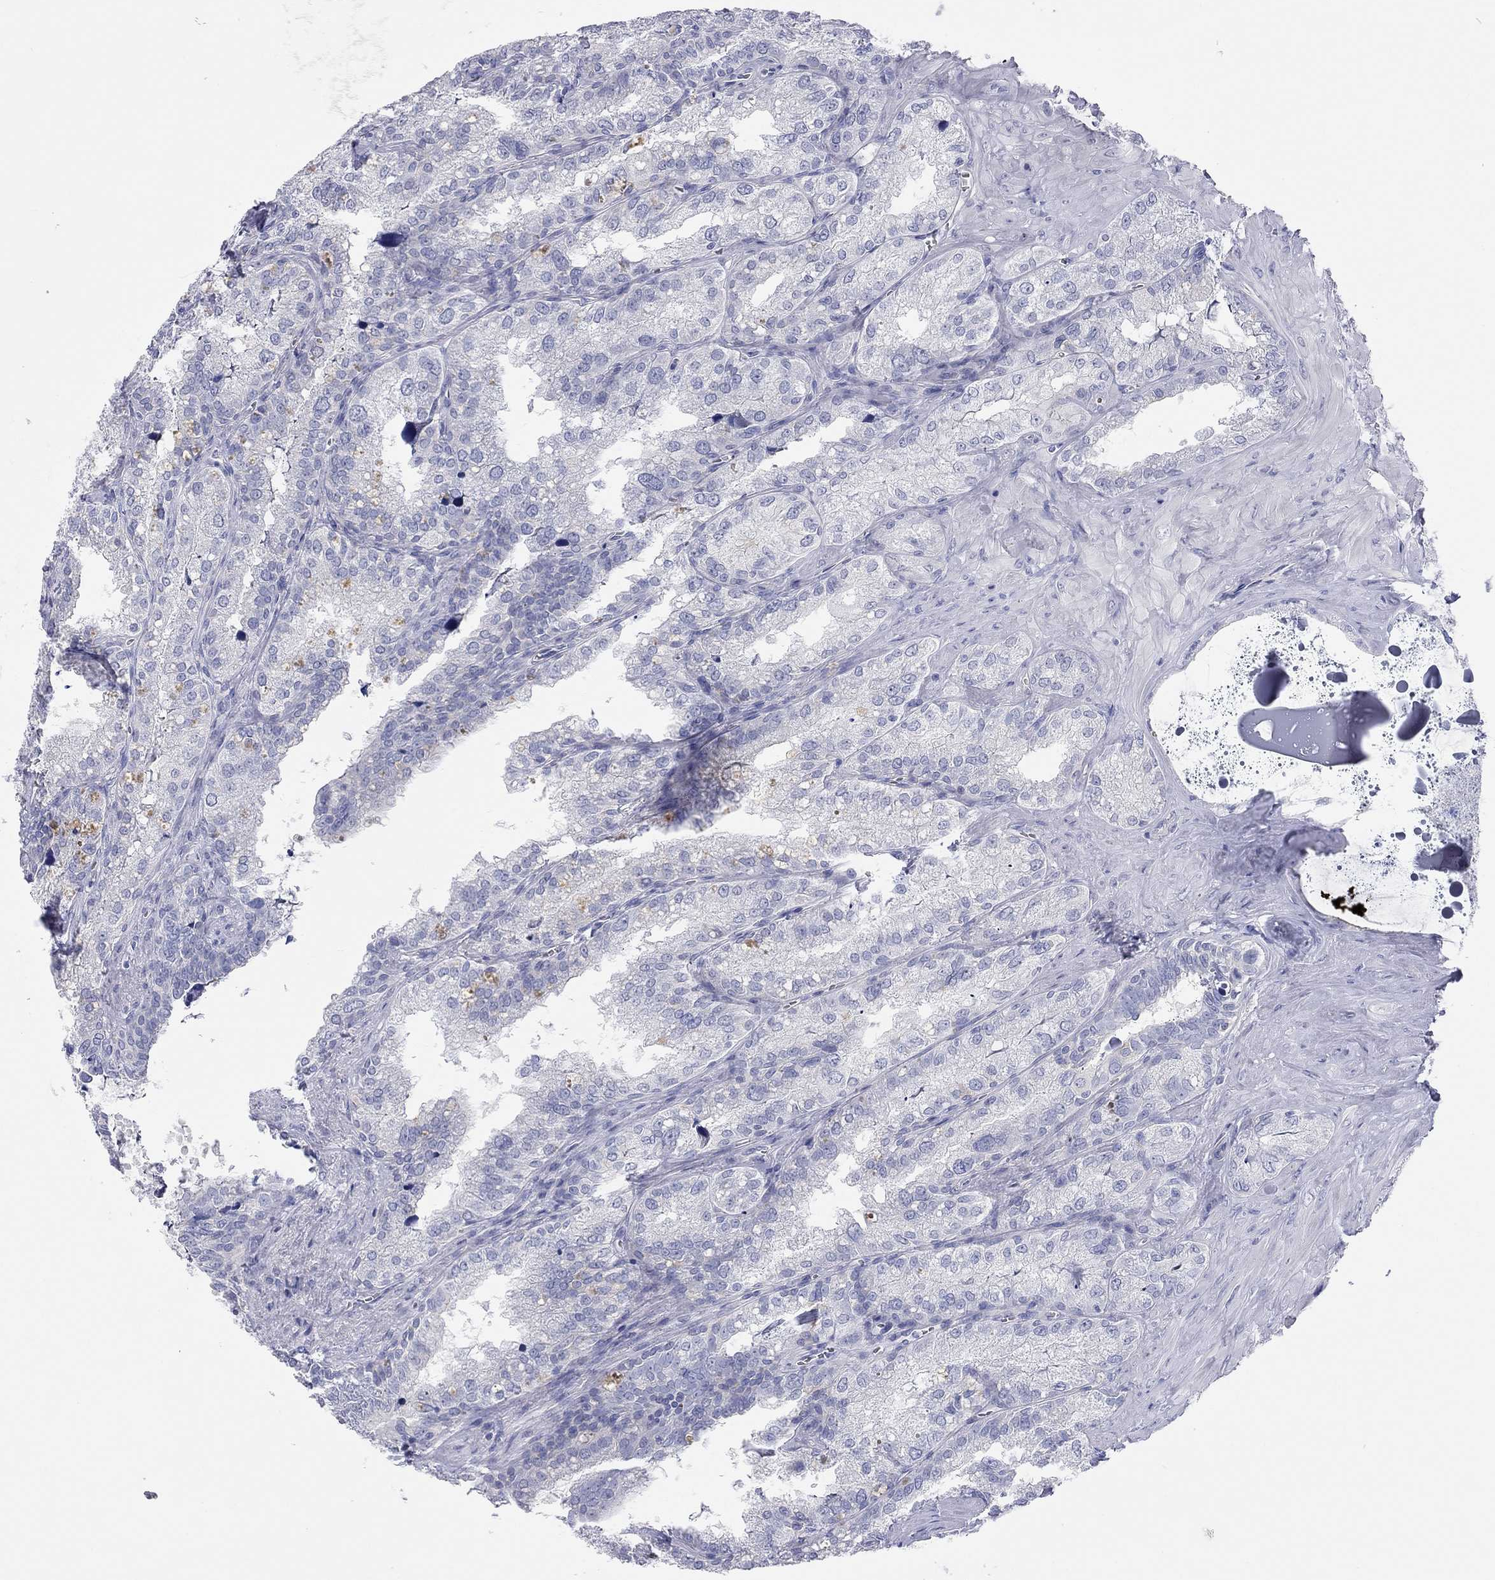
{"staining": {"intensity": "negative", "quantity": "none", "location": "none"}, "tissue": "seminal vesicle", "cell_type": "Glandular cells", "image_type": "normal", "snomed": [{"axis": "morphology", "description": "Normal tissue, NOS"}, {"axis": "topography", "description": "Seminal veicle"}], "caption": "Glandular cells show no significant positivity in benign seminal vesicle.", "gene": "ENSG00000269035", "patient": {"sex": "male", "age": 57}}